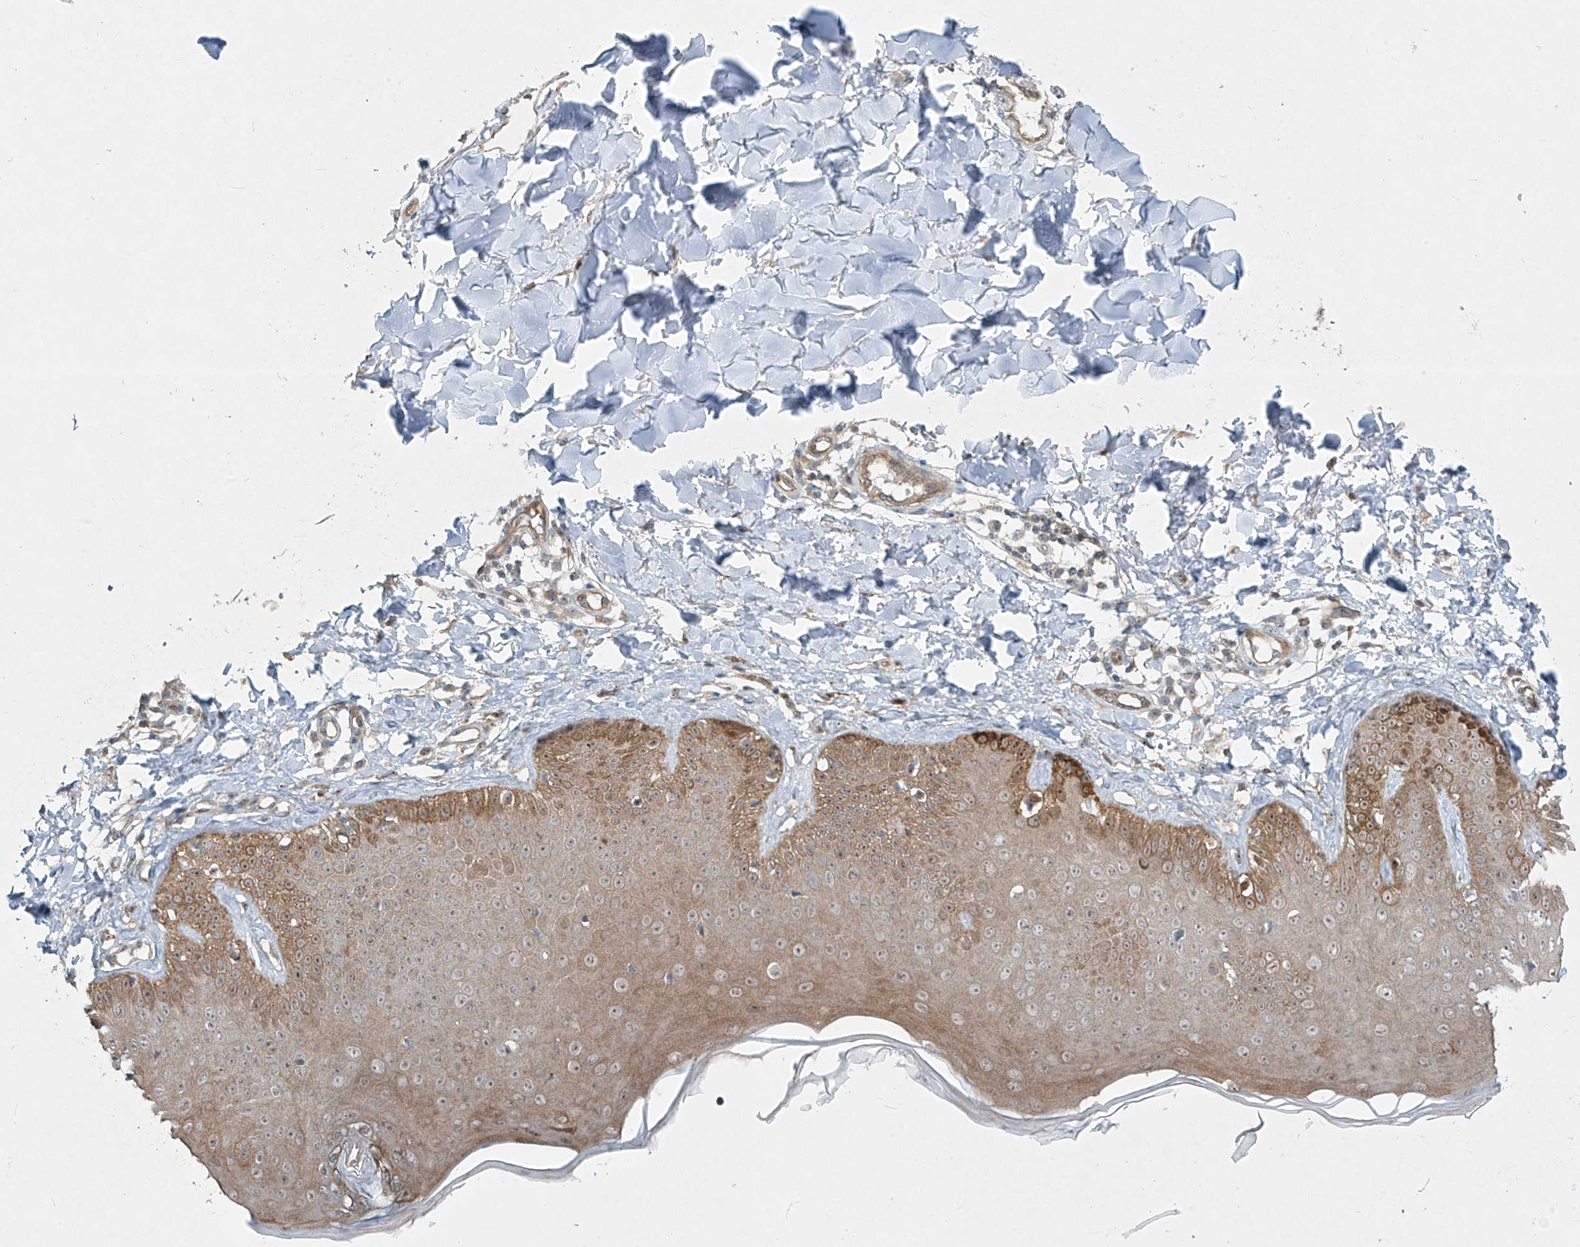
{"staining": {"intensity": "weak", "quantity": ">75%", "location": "cytoplasmic/membranous"}, "tissue": "skin", "cell_type": "Fibroblasts", "image_type": "normal", "snomed": [{"axis": "morphology", "description": "Normal tissue, NOS"}, {"axis": "topography", "description": "Skin"}], "caption": "Skin stained with DAB (3,3'-diaminobenzidine) immunohistochemistry (IHC) exhibits low levels of weak cytoplasmic/membranous staining in approximately >75% of fibroblasts.", "gene": "PPCS", "patient": {"sex": "male", "age": 52}}